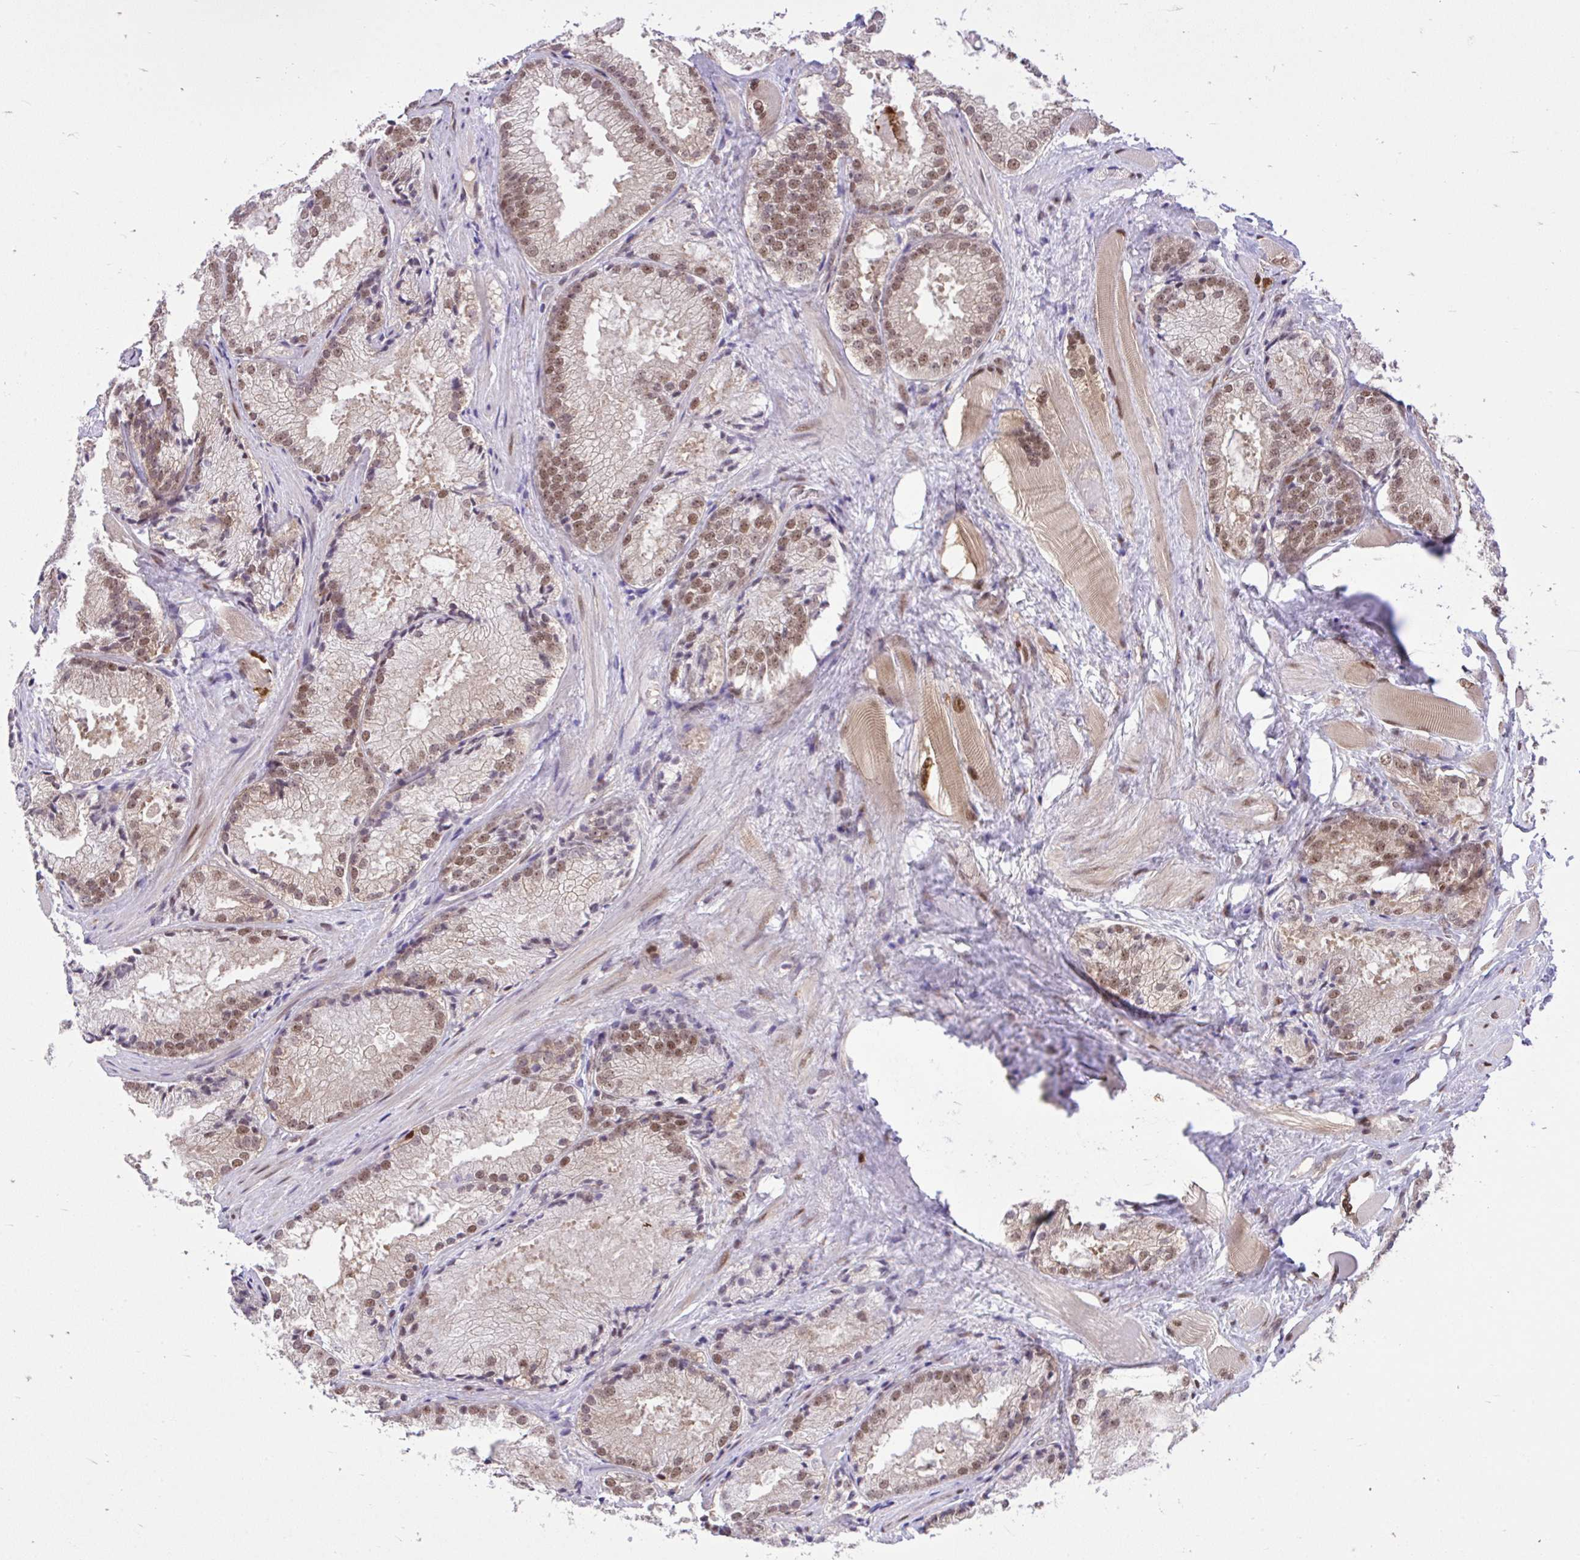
{"staining": {"intensity": "moderate", "quantity": ">75%", "location": "nuclear"}, "tissue": "prostate cancer", "cell_type": "Tumor cells", "image_type": "cancer", "snomed": [{"axis": "morphology", "description": "Adenocarcinoma, High grade"}, {"axis": "topography", "description": "Prostate"}], "caption": "A photomicrograph of human prostate high-grade adenocarcinoma stained for a protein shows moderate nuclear brown staining in tumor cells.", "gene": "GLIS3", "patient": {"sex": "male", "age": 68}}